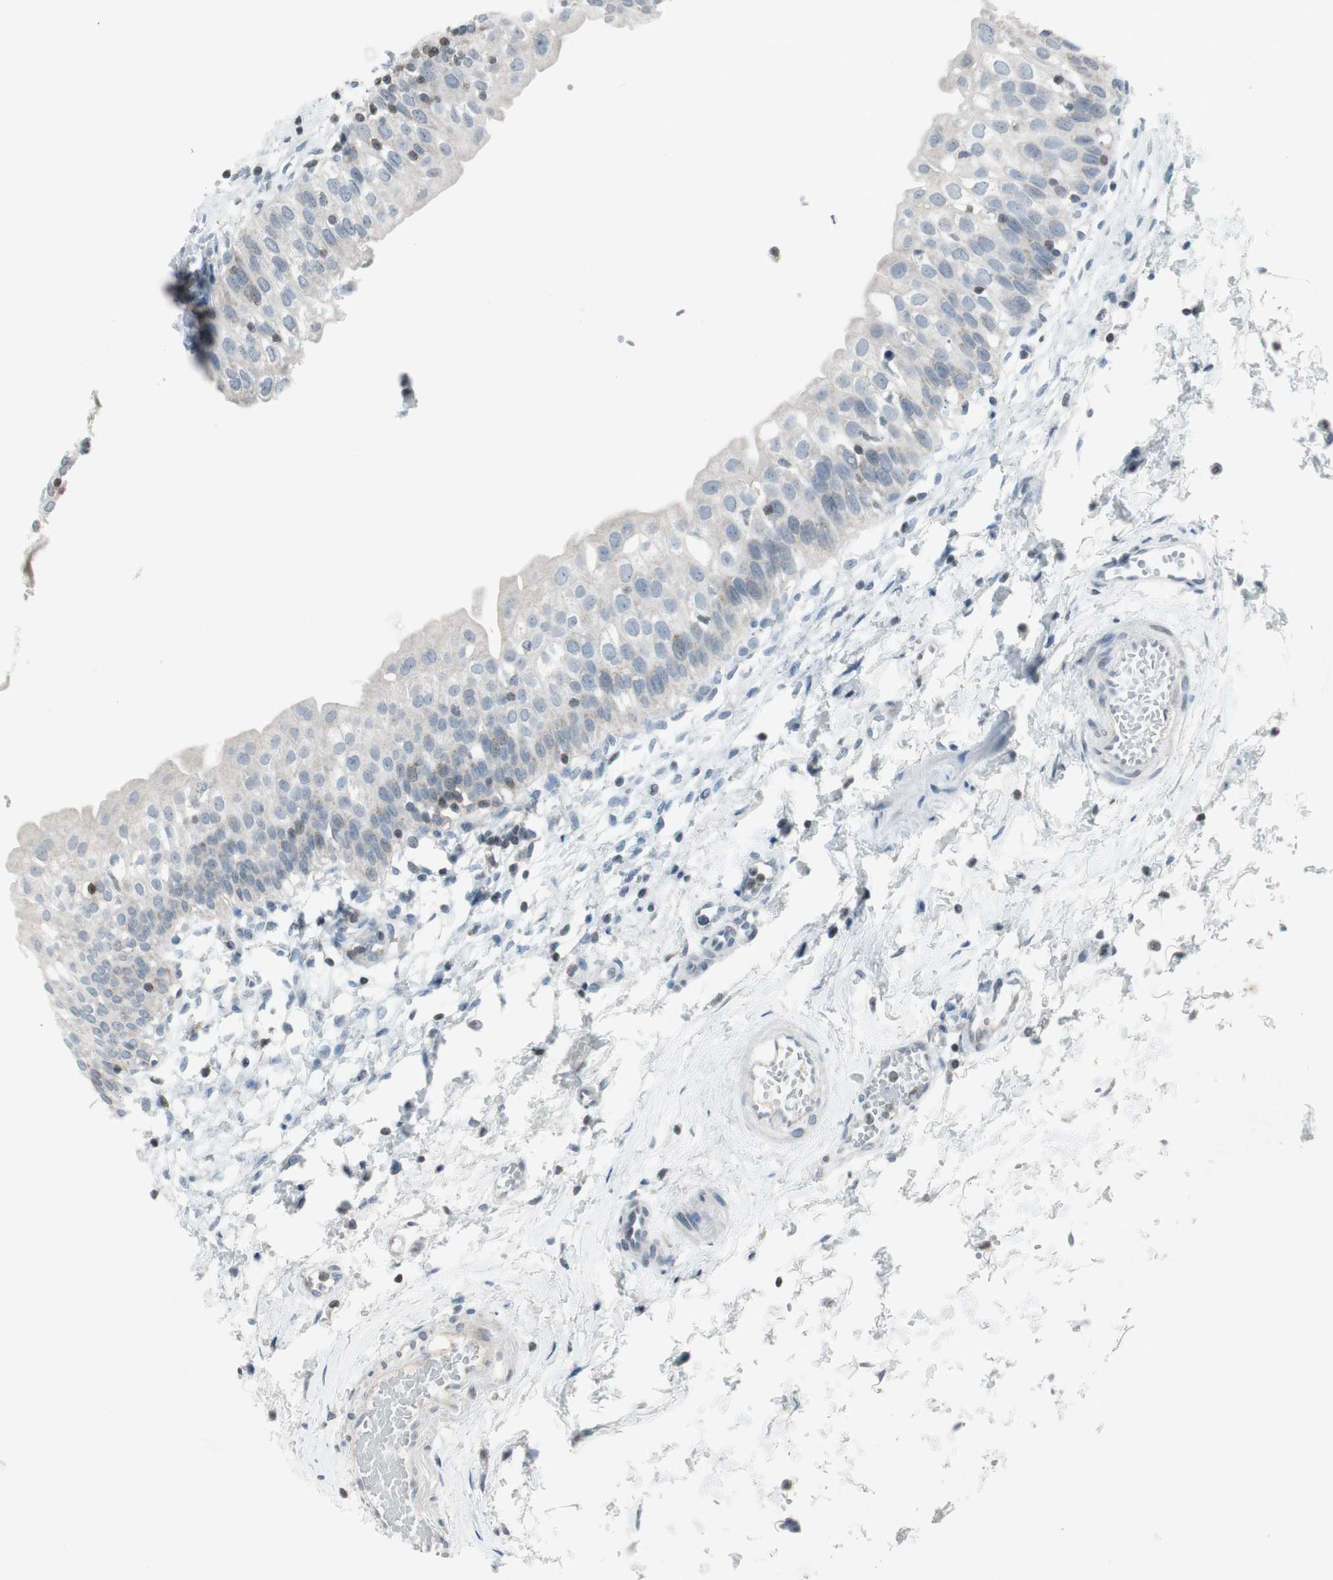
{"staining": {"intensity": "negative", "quantity": "none", "location": "none"}, "tissue": "urinary bladder", "cell_type": "Urothelial cells", "image_type": "normal", "snomed": [{"axis": "morphology", "description": "Normal tissue, NOS"}, {"axis": "topography", "description": "Urinary bladder"}], "caption": "Urinary bladder stained for a protein using immunohistochemistry demonstrates no positivity urothelial cells.", "gene": "ARG2", "patient": {"sex": "male", "age": 55}}